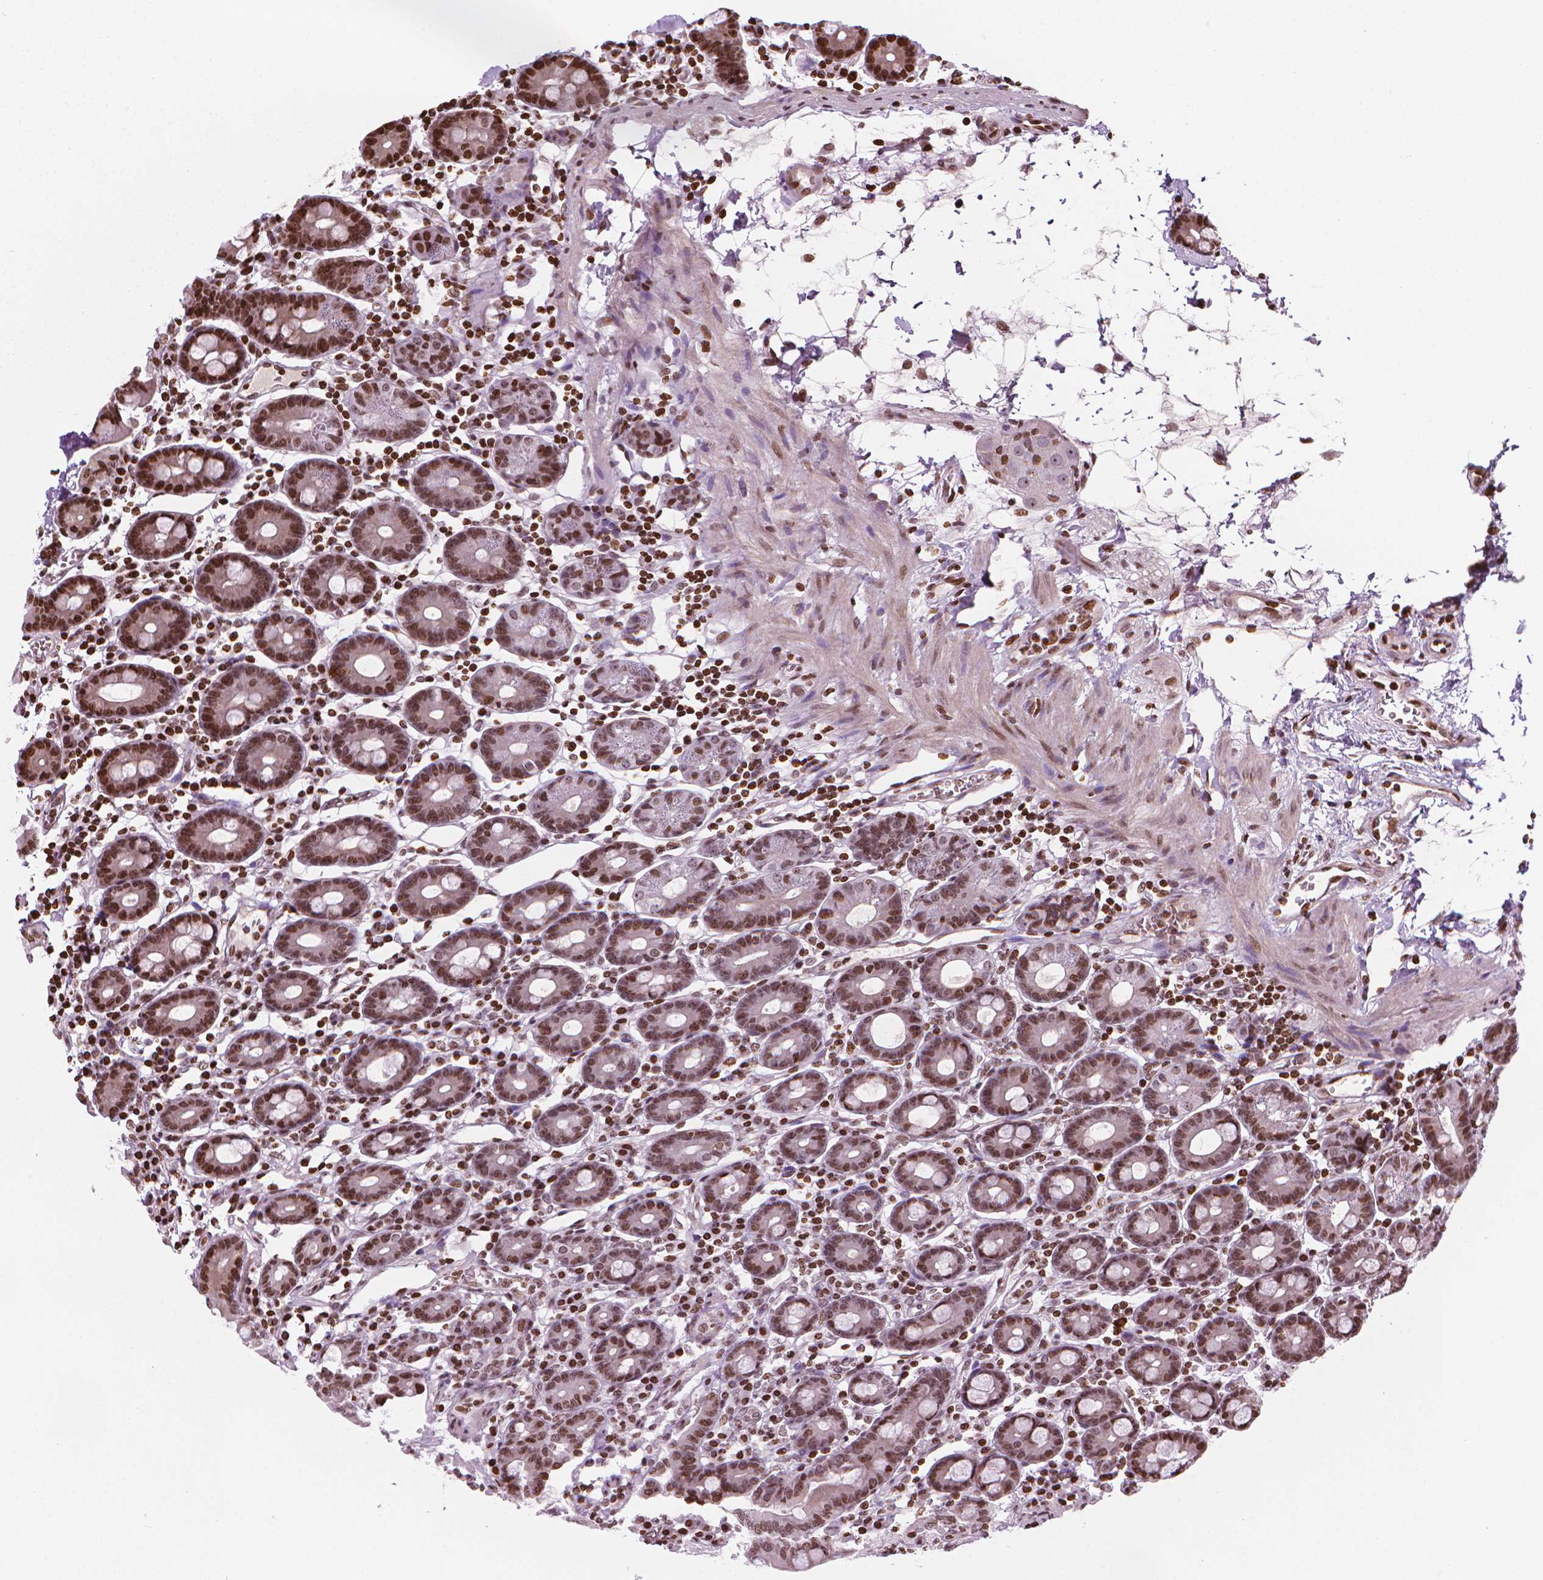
{"staining": {"intensity": "strong", "quantity": ">75%", "location": "nuclear"}, "tissue": "duodenum", "cell_type": "Glandular cells", "image_type": "normal", "snomed": [{"axis": "morphology", "description": "Normal tissue, NOS"}, {"axis": "topography", "description": "Pancreas"}, {"axis": "topography", "description": "Duodenum"}], "caption": "Duodenum stained for a protein displays strong nuclear positivity in glandular cells. (DAB IHC, brown staining for protein, blue staining for nuclei).", "gene": "PIP4K2A", "patient": {"sex": "male", "age": 59}}